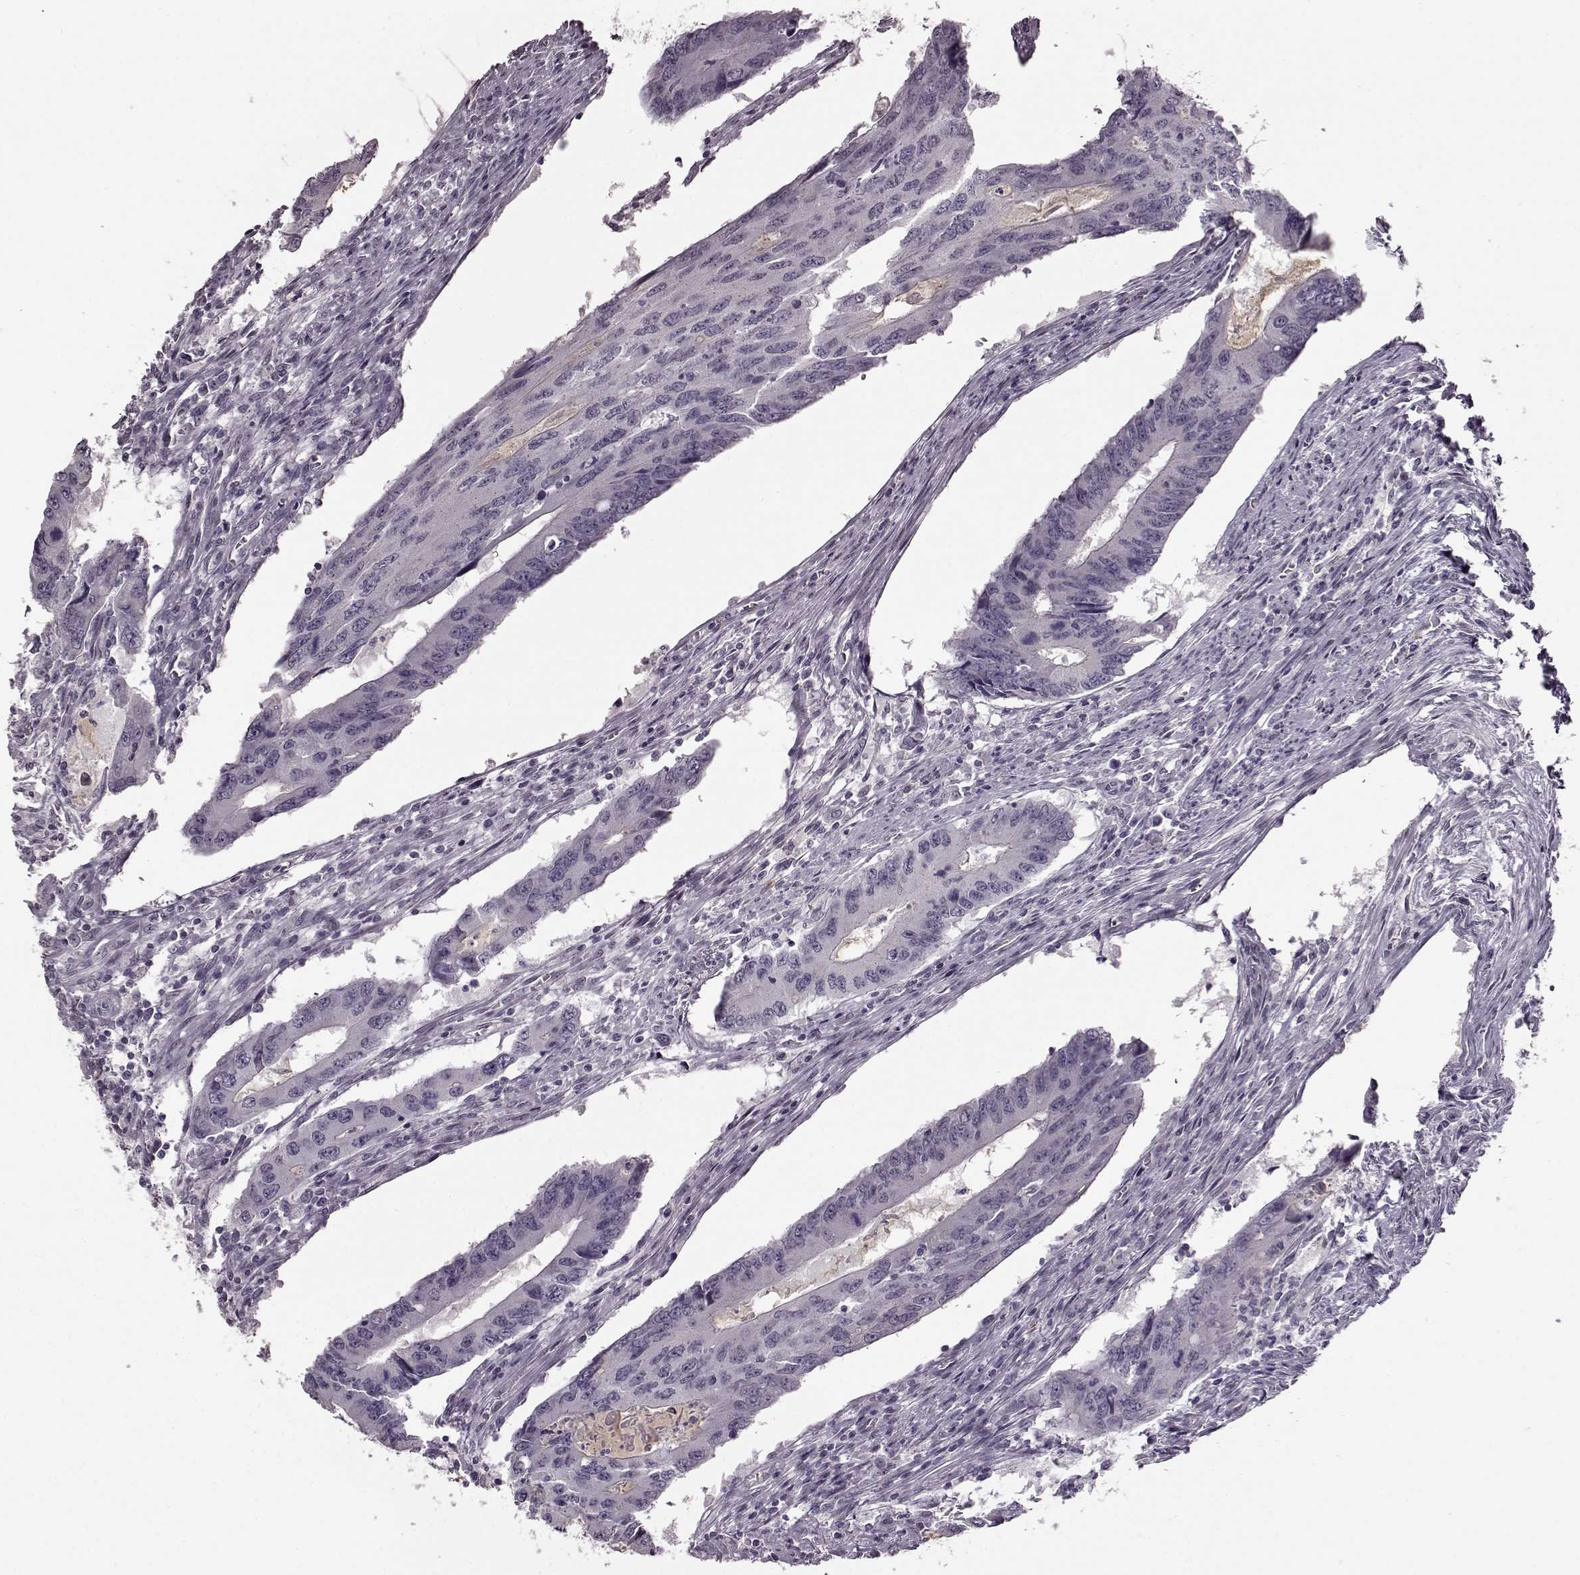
{"staining": {"intensity": "negative", "quantity": "none", "location": "none"}, "tissue": "colorectal cancer", "cell_type": "Tumor cells", "image_type": "cancer", "snomed": [{"axis": "morphology", "description": "Adenocarcinoma, NOS"}, {"axis": "topography", "description": "Colon"}], "caption": "DAB (3,3'-diaminobenzidine) immunohistochemical staining of human adenocarcinoma (colorectal) demonstrates no significant staining in tumor cells.", "gene": "STX1B", "patient": {"sex": "male", "age": 53}}